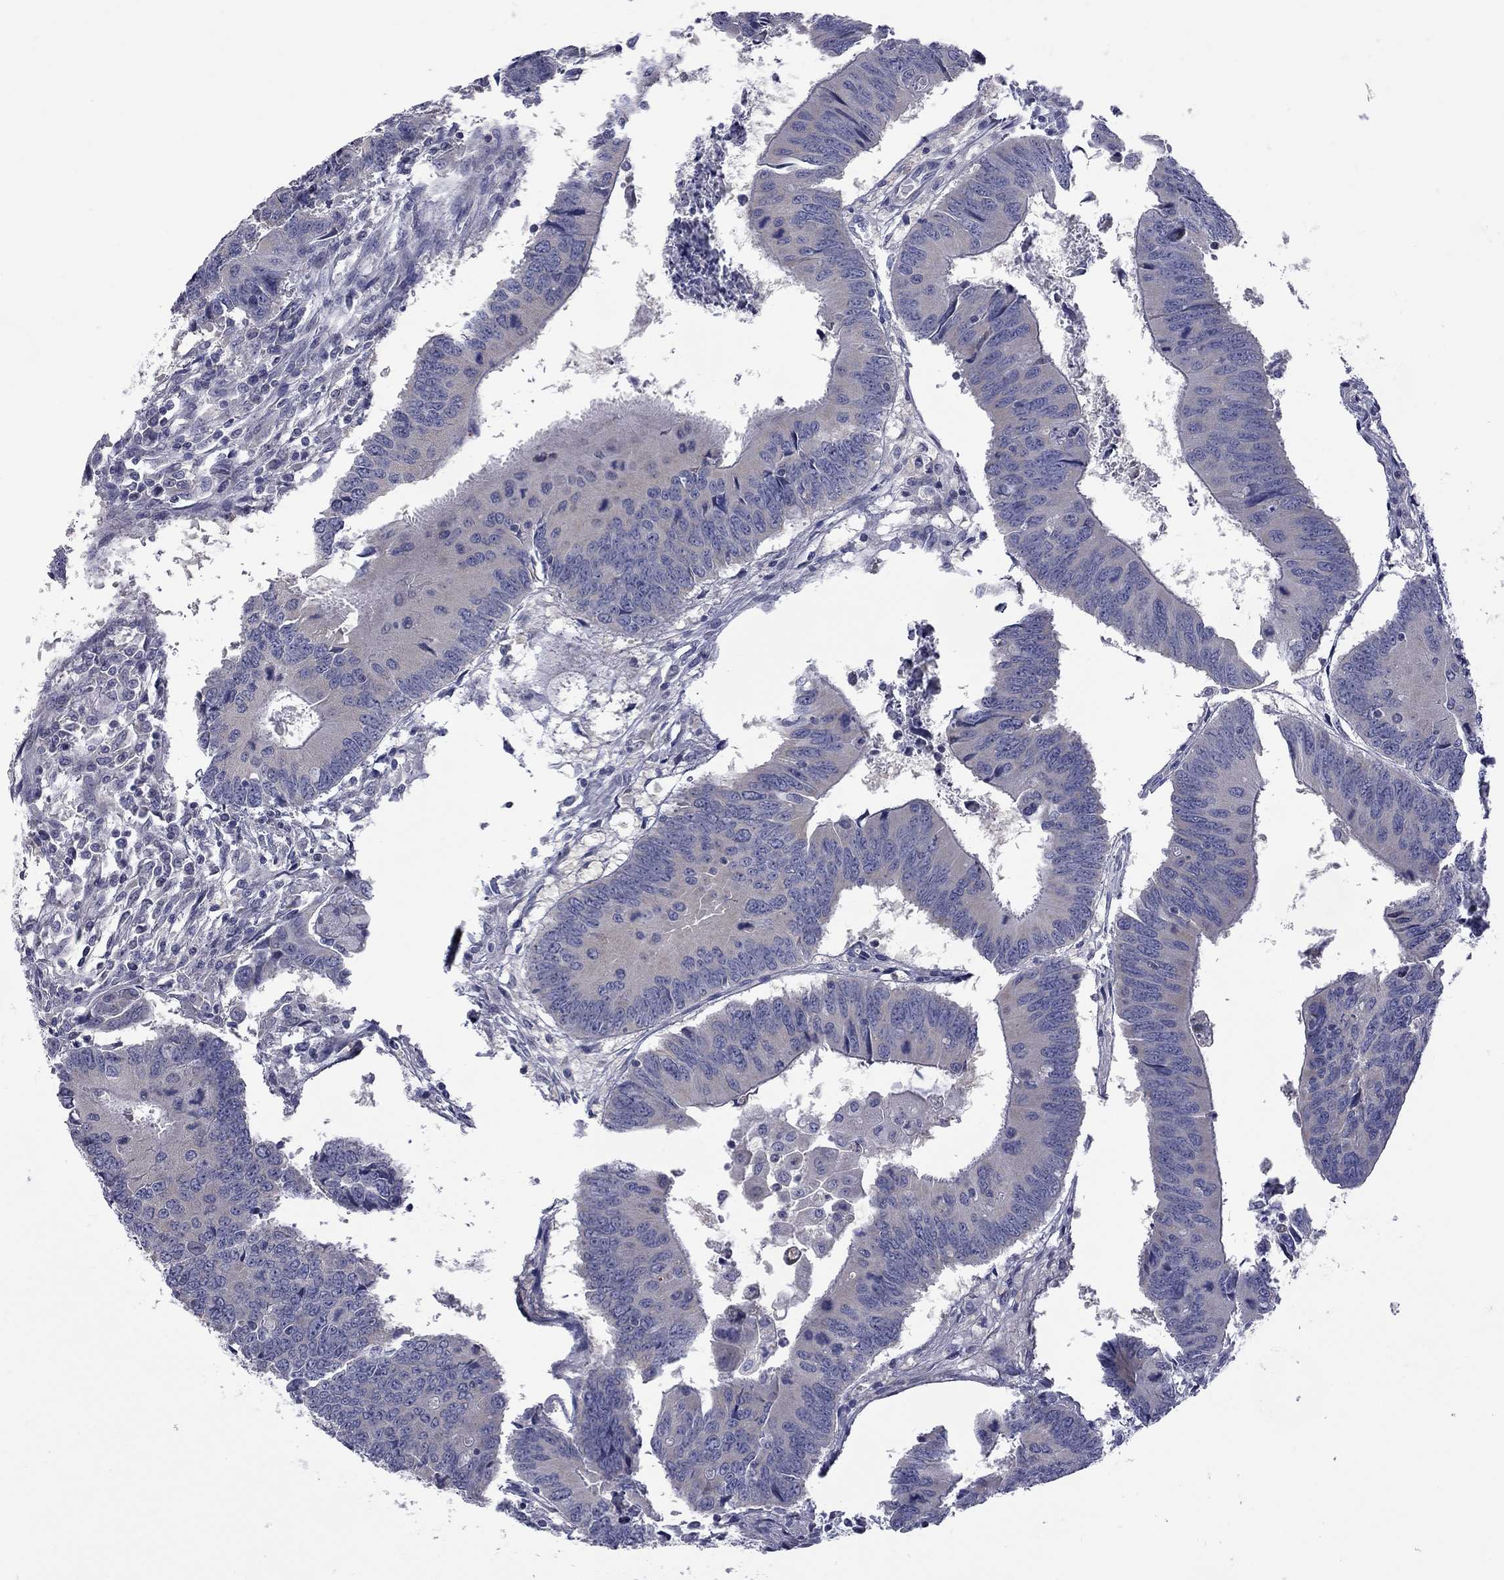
{"staining": {"intensity": "weak", "quantity": "<25%", "location": "cytoplasmic/membranous"}, "tissue": "colorectal cancer", "cell_type": "Tumor cells", "image_type": "cancer", "snomed": [{"axis": "morphology", "description": "Adenocarcinoma, NOS"}, {"axis": "topography", "description": "Rectum"}], "caption": "This micrograph is of colorectal cancer (adenocarcinoma) stained with immunohistochemistry to label a protein in brown with the nuclei are counter-stained blue. There is no expression in tumor cells.", "gene": "ABCB4", "patient": {"sex": "male", "age": 67}}